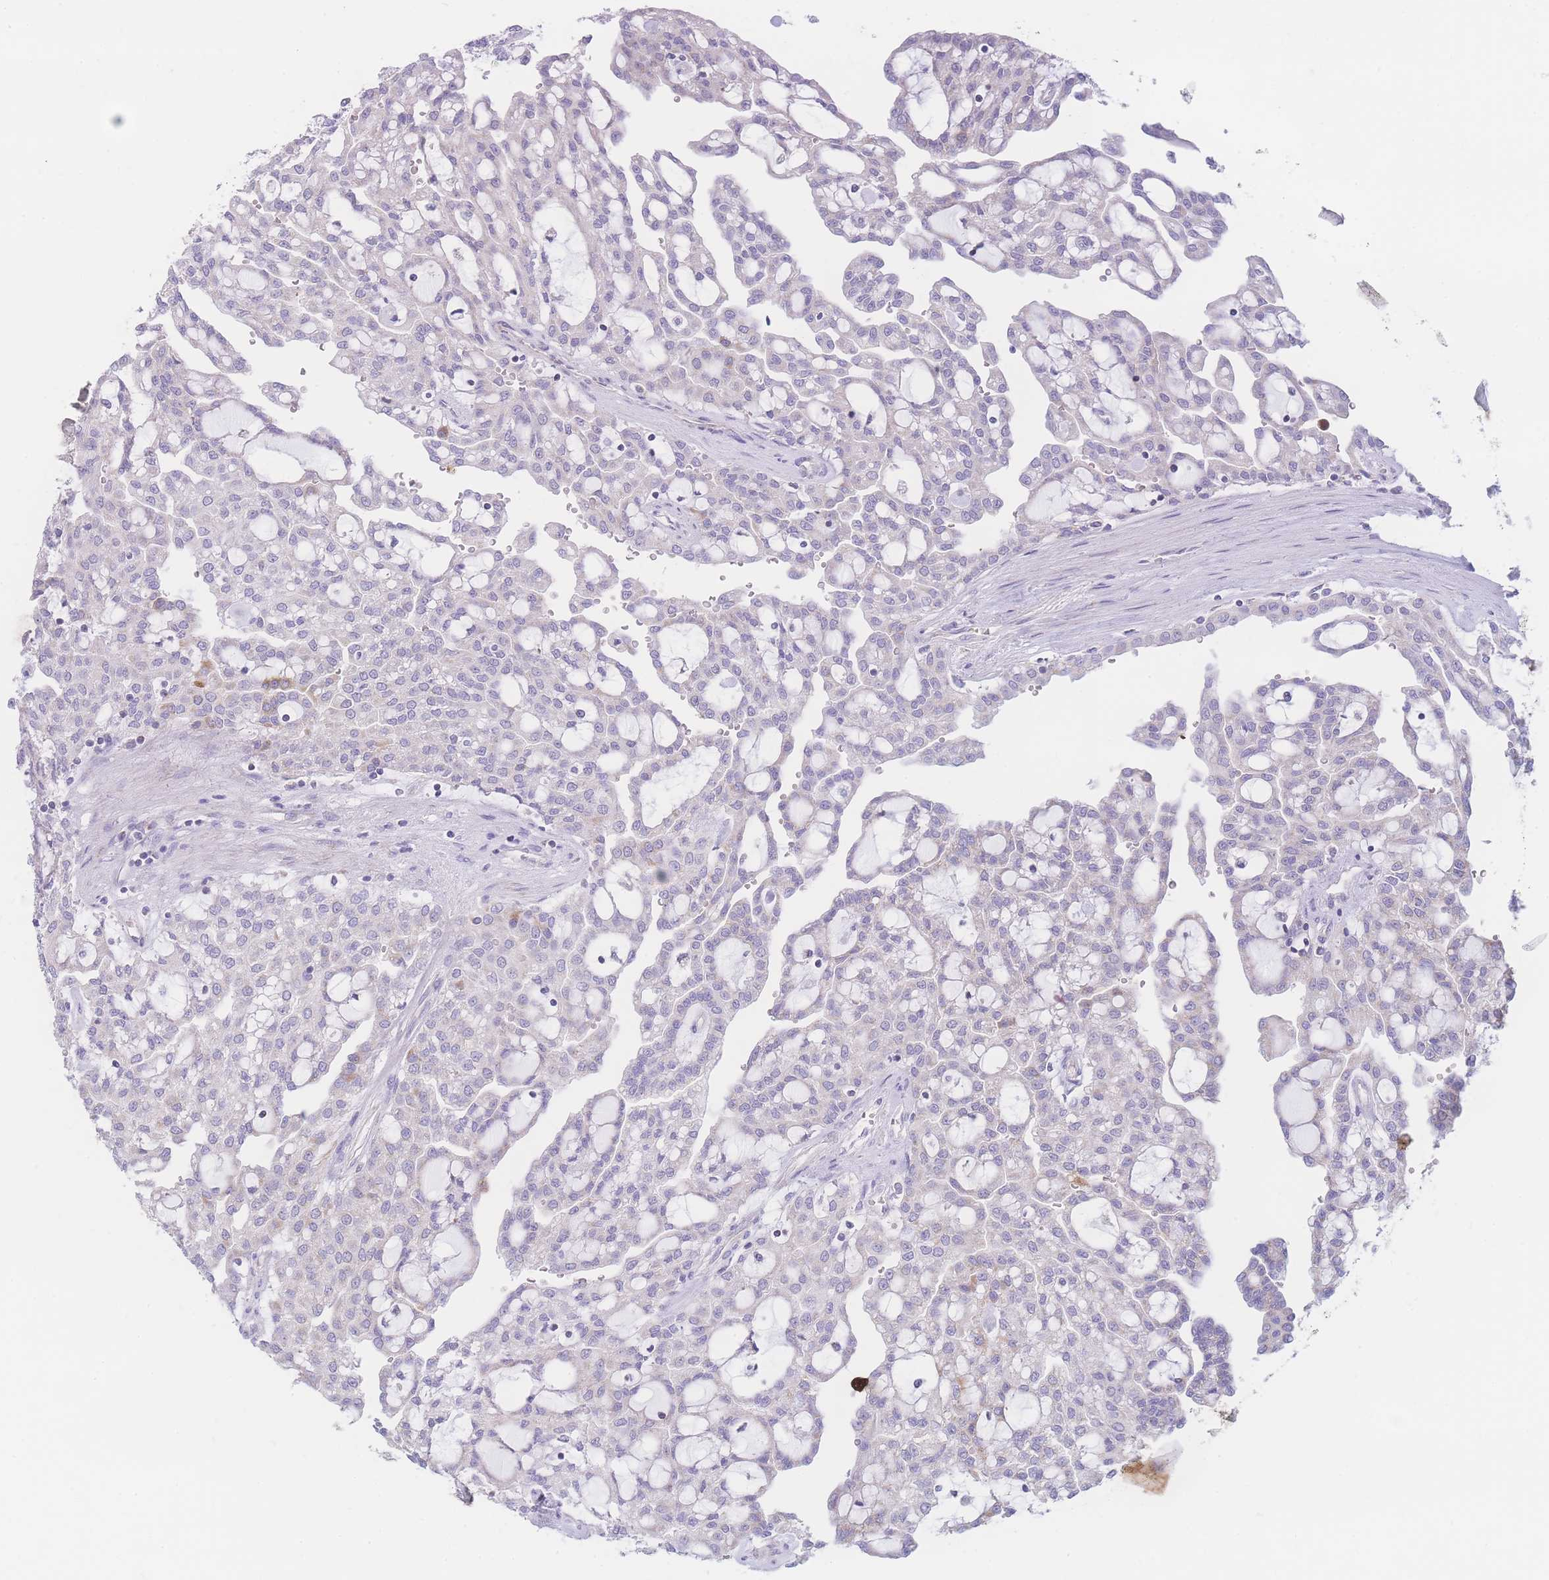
{"staining": {"intensity": "negative", "quantity": "none", "location": "none"}, "tissue": "renal cancer", "cell_type": "Tumor cells", "image_type": "cancer", "snomed": [{"axis": "morphology", "description": "Adenocarcinoma, NOS"}, {"axis": "topography", "description": "Kidney"}], "caption": "Immunohistochemical staining of human renal adenocarcinoma displays no significant positivity in tumor cells.", "gene": "NBEAL1", "patient": {"sex": "male", "age": 63}}